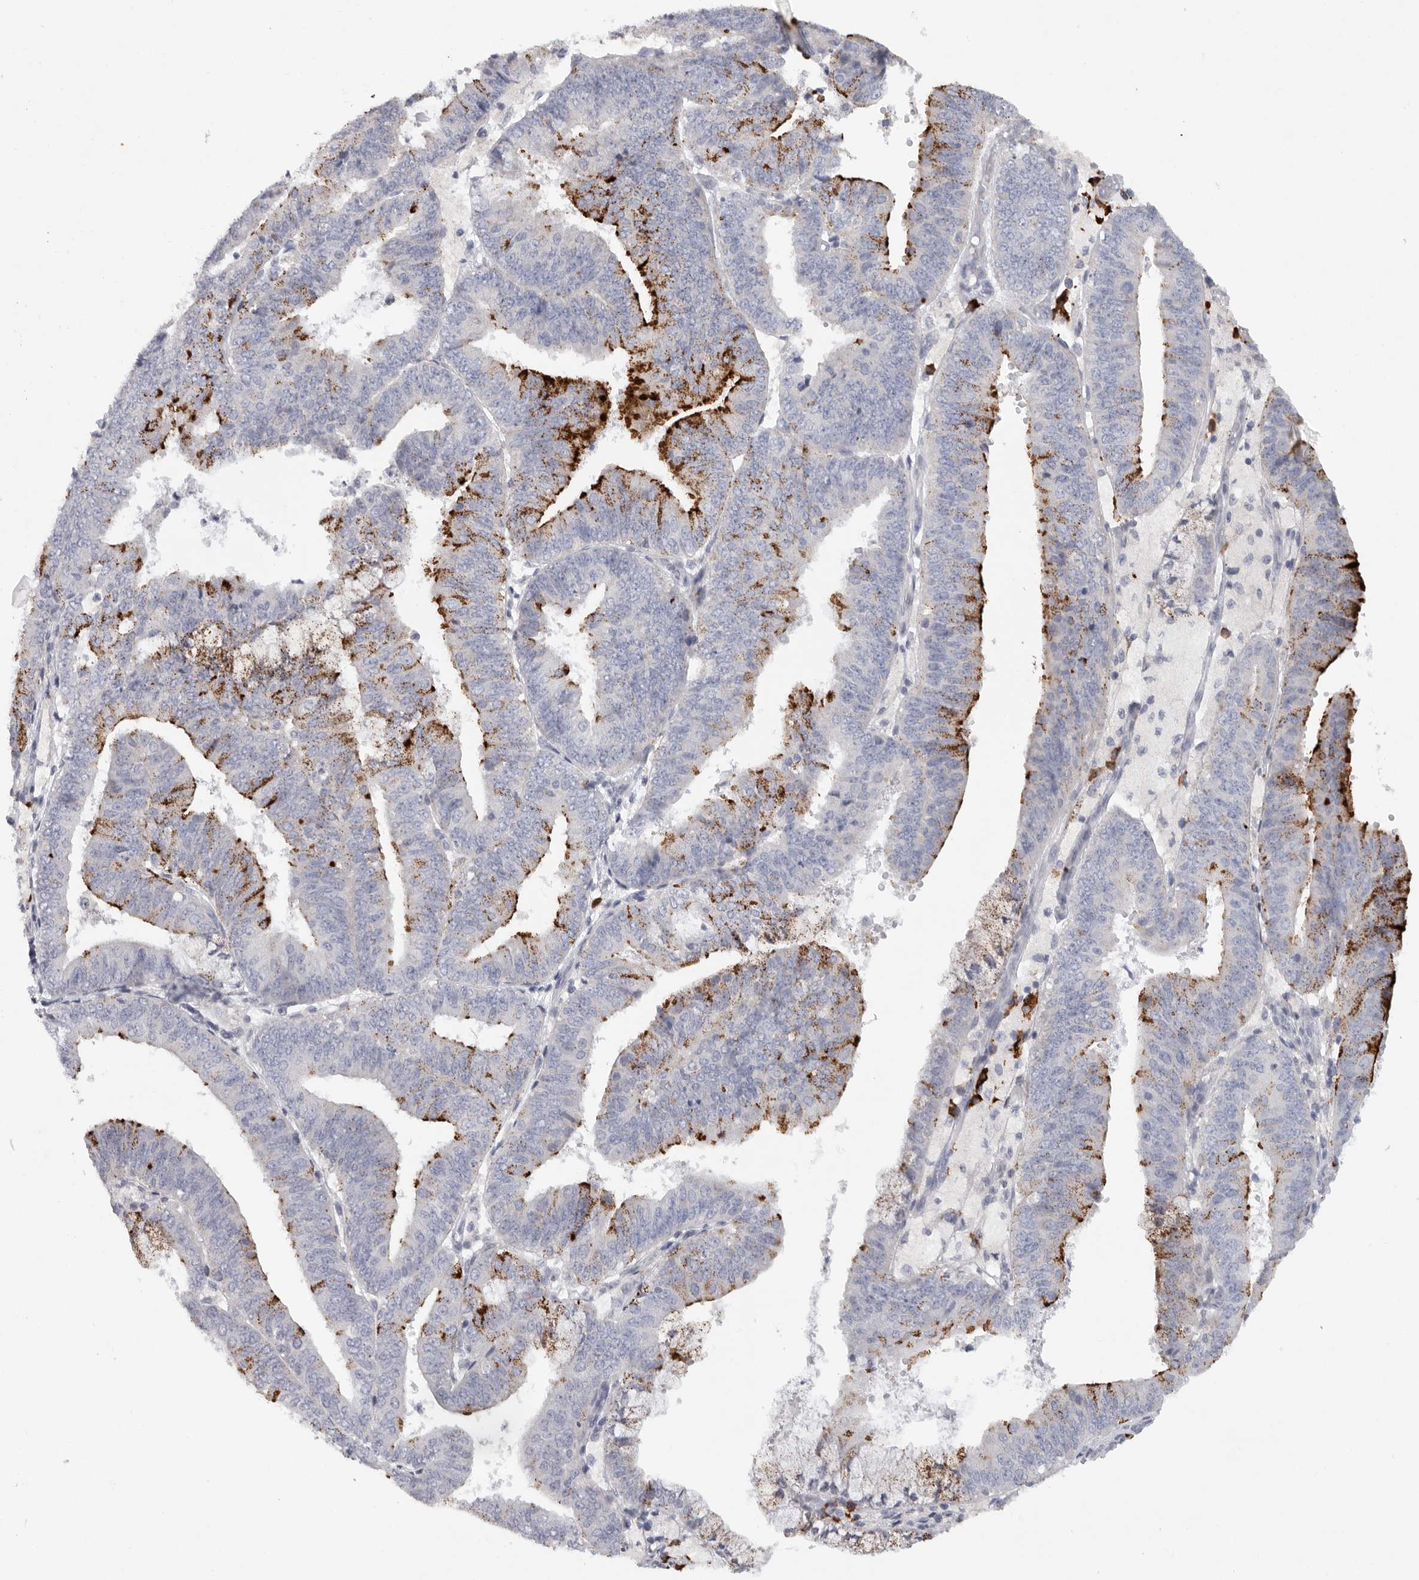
{"staining": {"intensity": "strong", "quantity": "<25%", "location": "cytoplasmic/membranous"}, "tissue": "endometrial cancer", "cell_type": "Tumor cells", "image_type": "cancer", "snomed": [{"axis": "morphology", "description": "Adenocarcinoma, NOS"}, {"axis": "topography", "description": "Endometrium"}], "caption": "IHC staining of adenocarcinoma (endometrial), which exhibits medium levels of strong cytoplasmic/membranous staining in about <25% of tumor cells indicating strong cytoplasmic/membranous protein staining. The staining was performed using DAB (brown) for protein detection and nuclei were counterstained in hematoxylin (blue).", "gene": "TMEM69", "patient": {"sex": "female", "age": 63}}